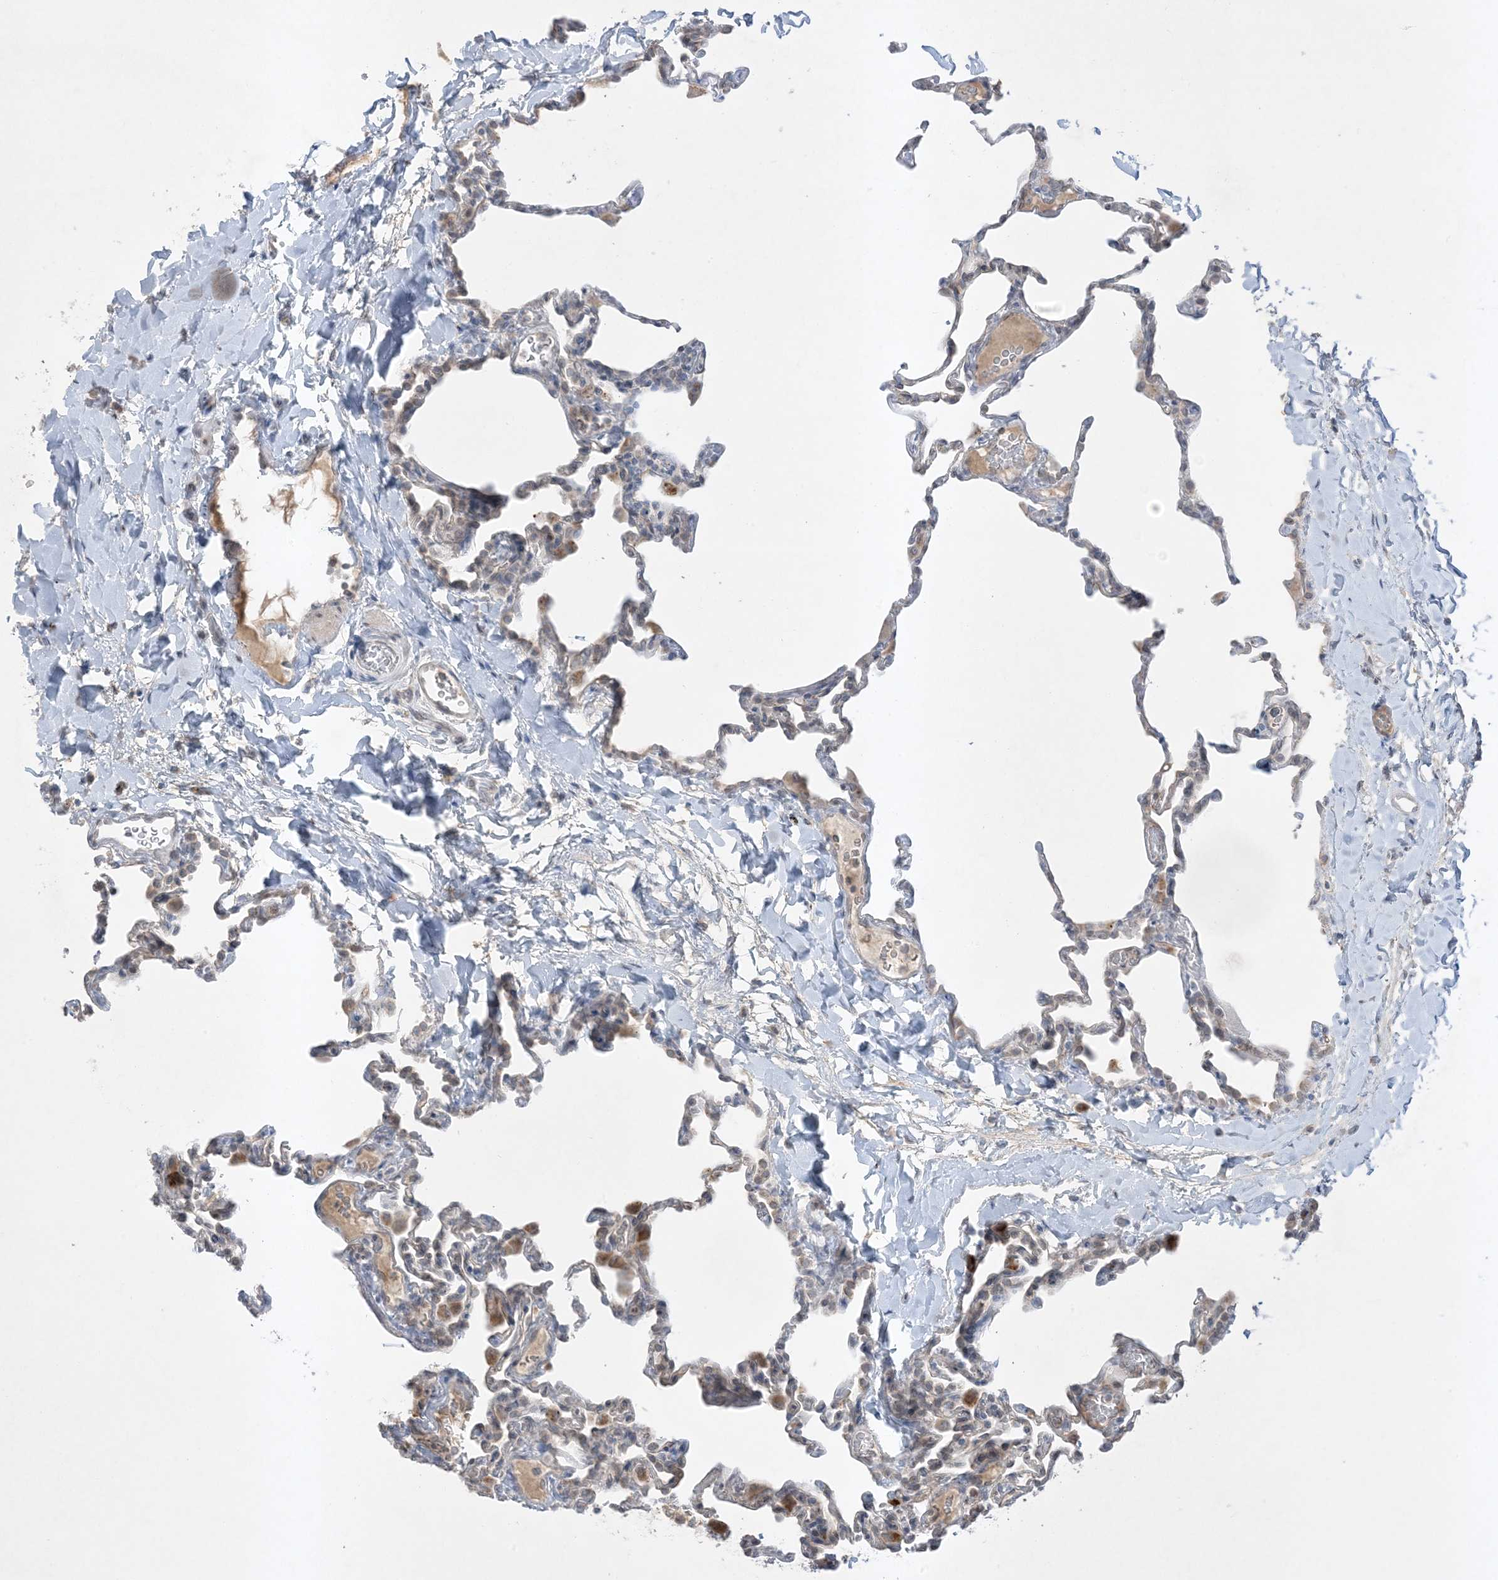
{"staining": {"intensity": "weak", "quantity": "25%-75%", "location": "cytoplasmic/membranous"}, "tissue": "lung", "cell_type": "Alveolar cells", "image_type": "normal", "snomed": [{"axis": "morphology", "description": "Normal tissue, NOS"}, {"axis": "topography", "description": "Lung"}], "caption": "A high-resolution image shows immunohistochemistry staining of benign lung, which reveals weak cytoplasmic/membranous staining in approximately 25%-75% of alveolar cells.", "gene": "FNDC1", "patient": {"sex": "male", "age": 20}}